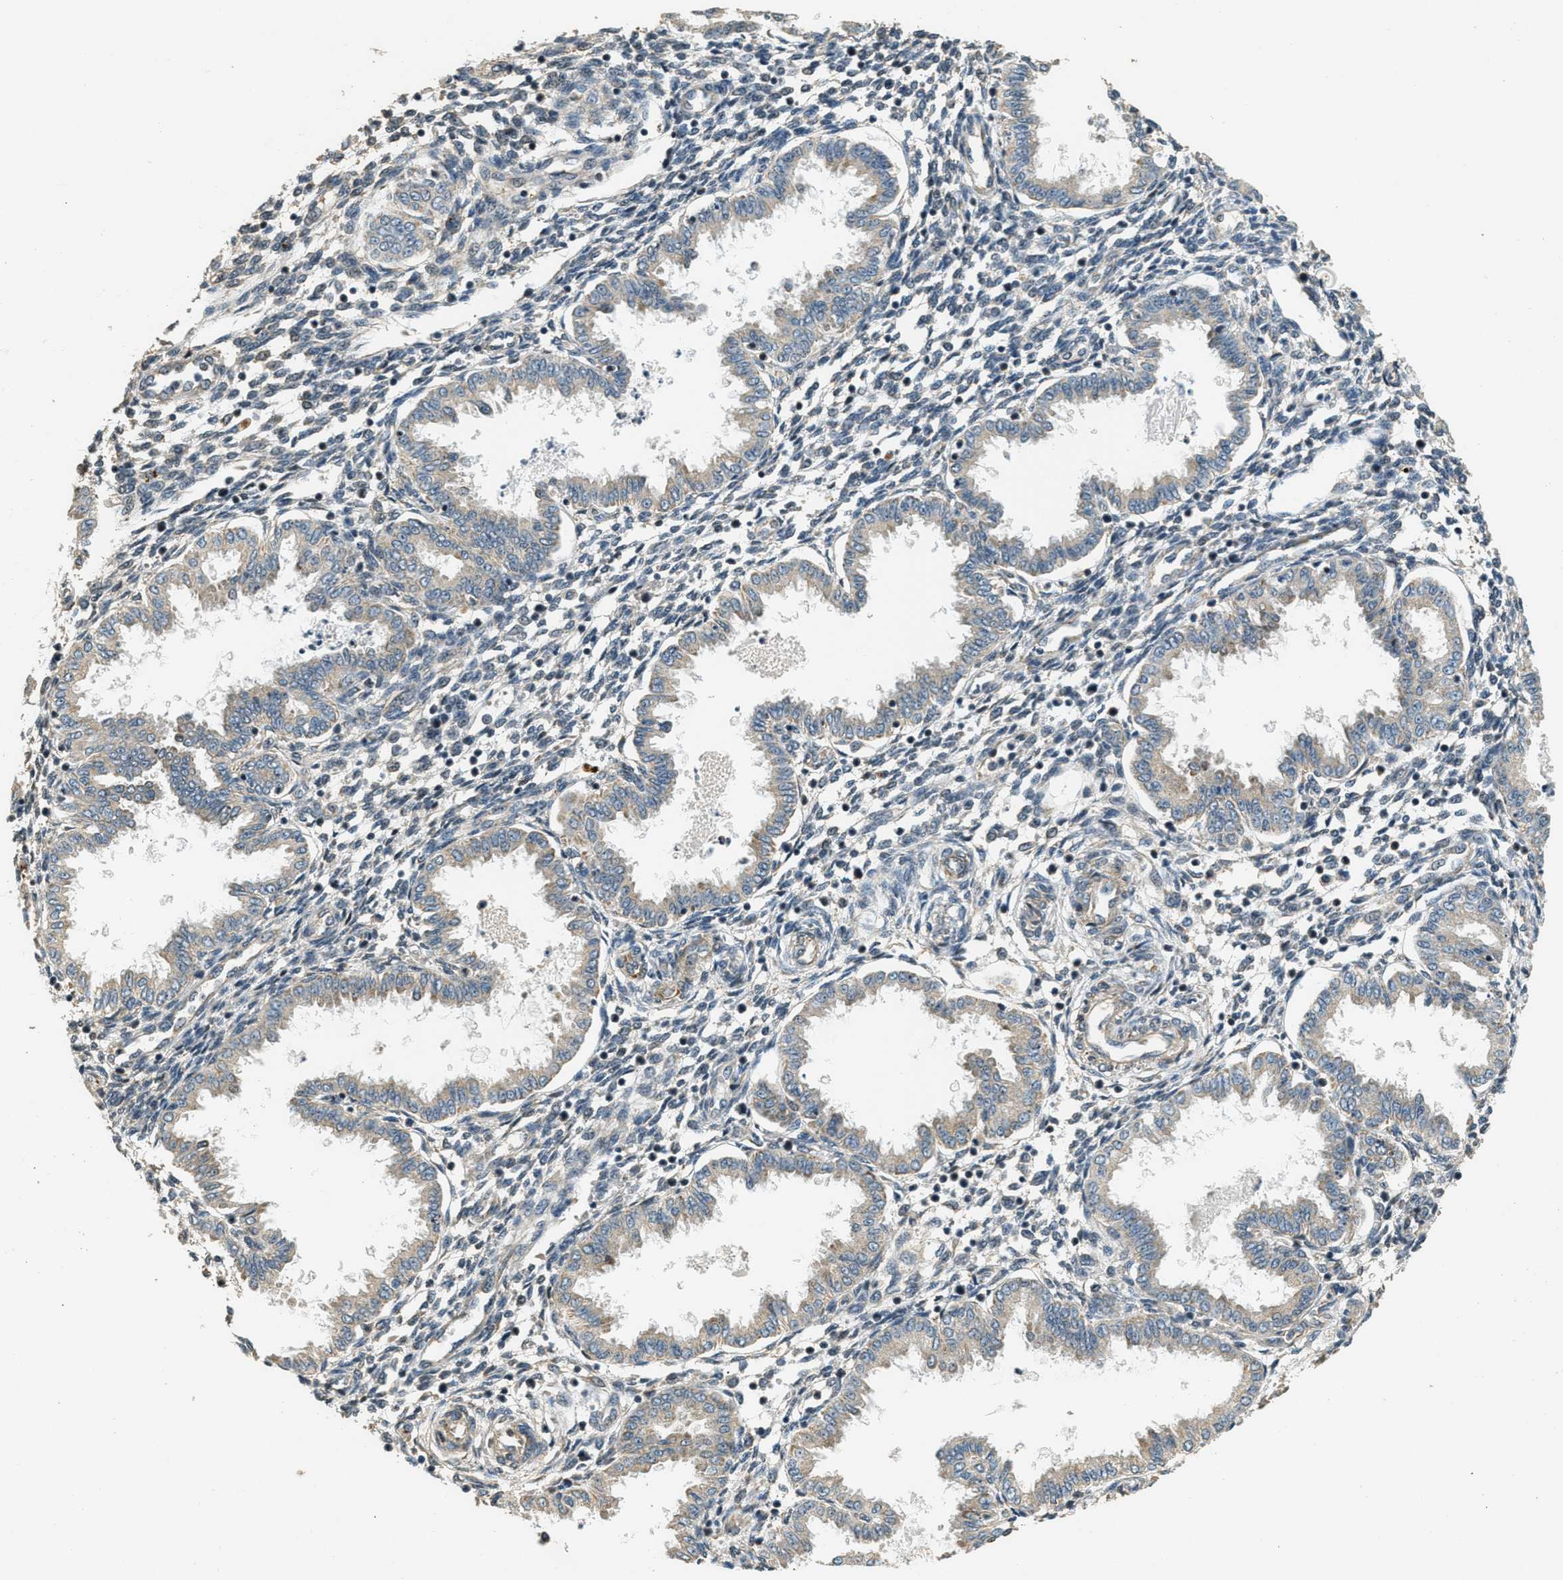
{"staining": {"intensity": "negative", "quantity": "none", "location": "none"}, "tissue": "endometrium", "cell_type": "Cells in endometrial stroma", "image_type": "normal", "snomed": [{"axis": "morphology", "description": "Normal tissue, NOS"}, {"axis": "topography", "description": "Endometrium"}], "caption": "Immunohistochemistry histopathology image of normal endometrium: human endometrium stained with DAB exhibits no significant protein expression in cells in endometrial stroma. (Stains: DAB (3,3'-diaminobenzidine) IHC with hematoxylin counter stain, Microscopy: brightfield microscopy at high magnification).", "gene": "MED21", "patient": {"sex": "female", "age": 33}}